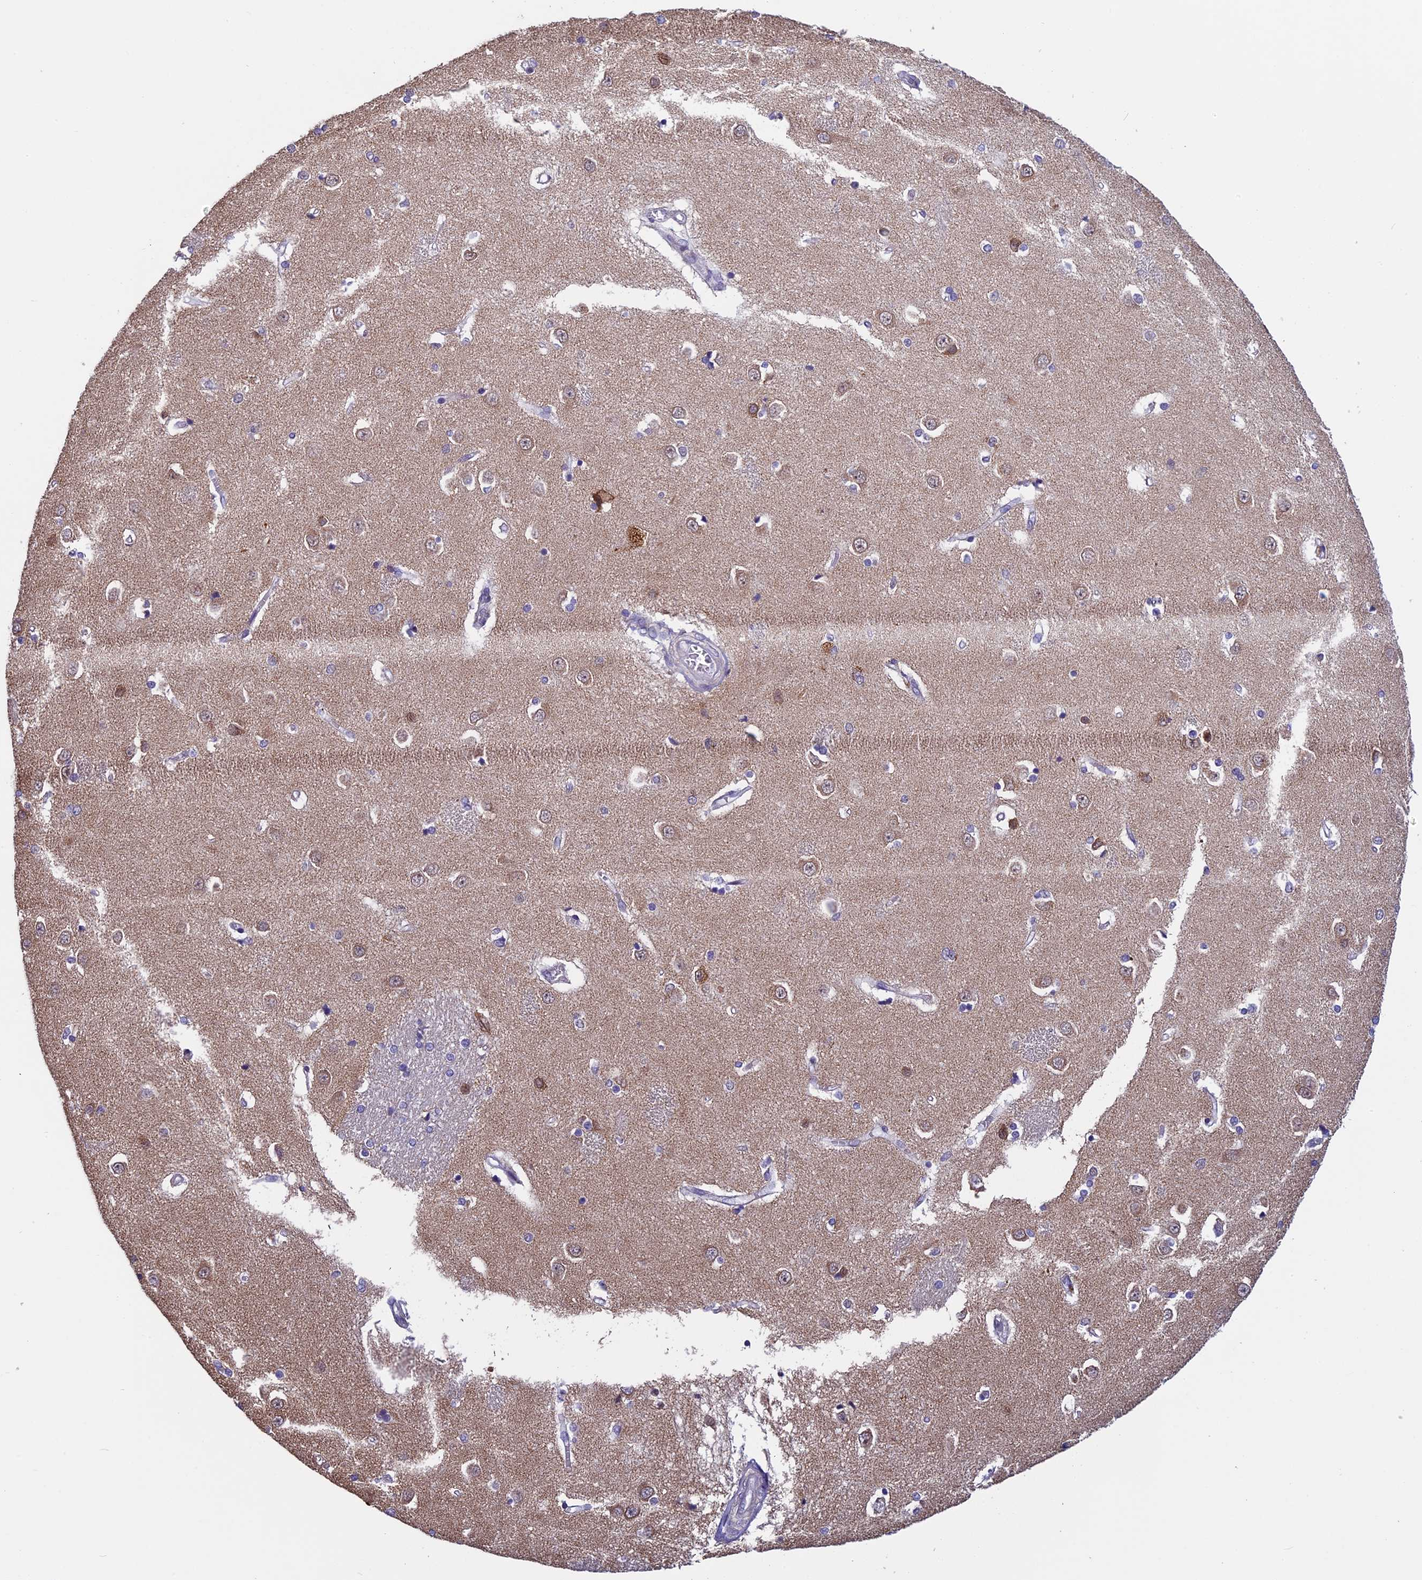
{"staining": {"intensity": "weak", "quantity": "<25%", "location": "cytoplasmic/membranous"}, "tissue": "caudate", "cell_type": "Glial cells", "image_type": "normal", "snomed": [{"axis": "morphology", "description": "Normal tissue, NOS"}, {"axis": "topography", "description": "Lateral ventricle wall"}], "caption": "DAB immunohistochemical staining of normal human caudate reveals no significant positivity in glial cells.", "gene": "ZNF317", "patient": {"sex": "male", "age": 37}}